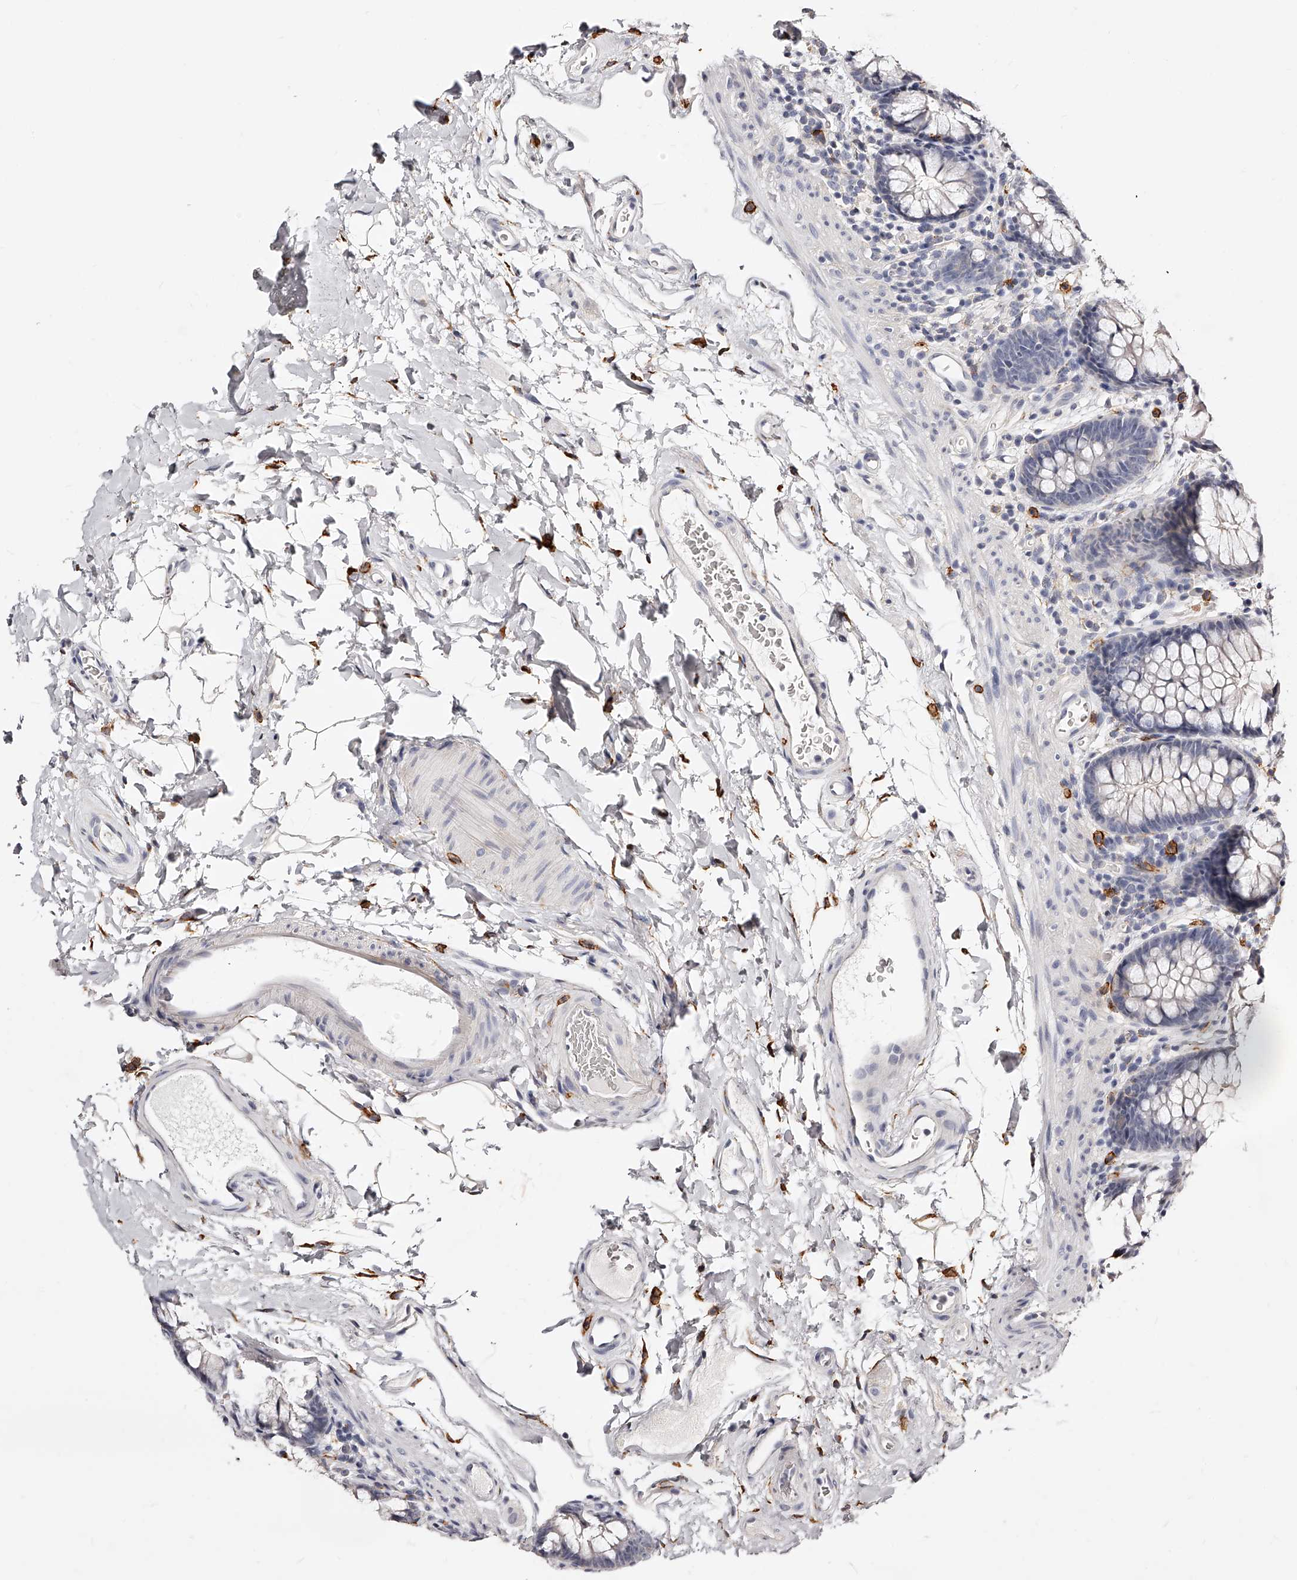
{"staining": {"intensity": "negative", "quantity": "none", "location": "none"}, "tissue": "colon", "cell_type": "Endothelial cells", "image_type": "normal", "snomed": [{"axis": "morphology", "description": "Normal tissue, NOS"}, {"axis": "topography", "description": "Colon"}], "caption": "This is an IHC photomicrograph of unremarkable human colon. There is no staining in endothelial cells.", "gene": "CD82", "patient": {"sex": "female", "age": 62}}